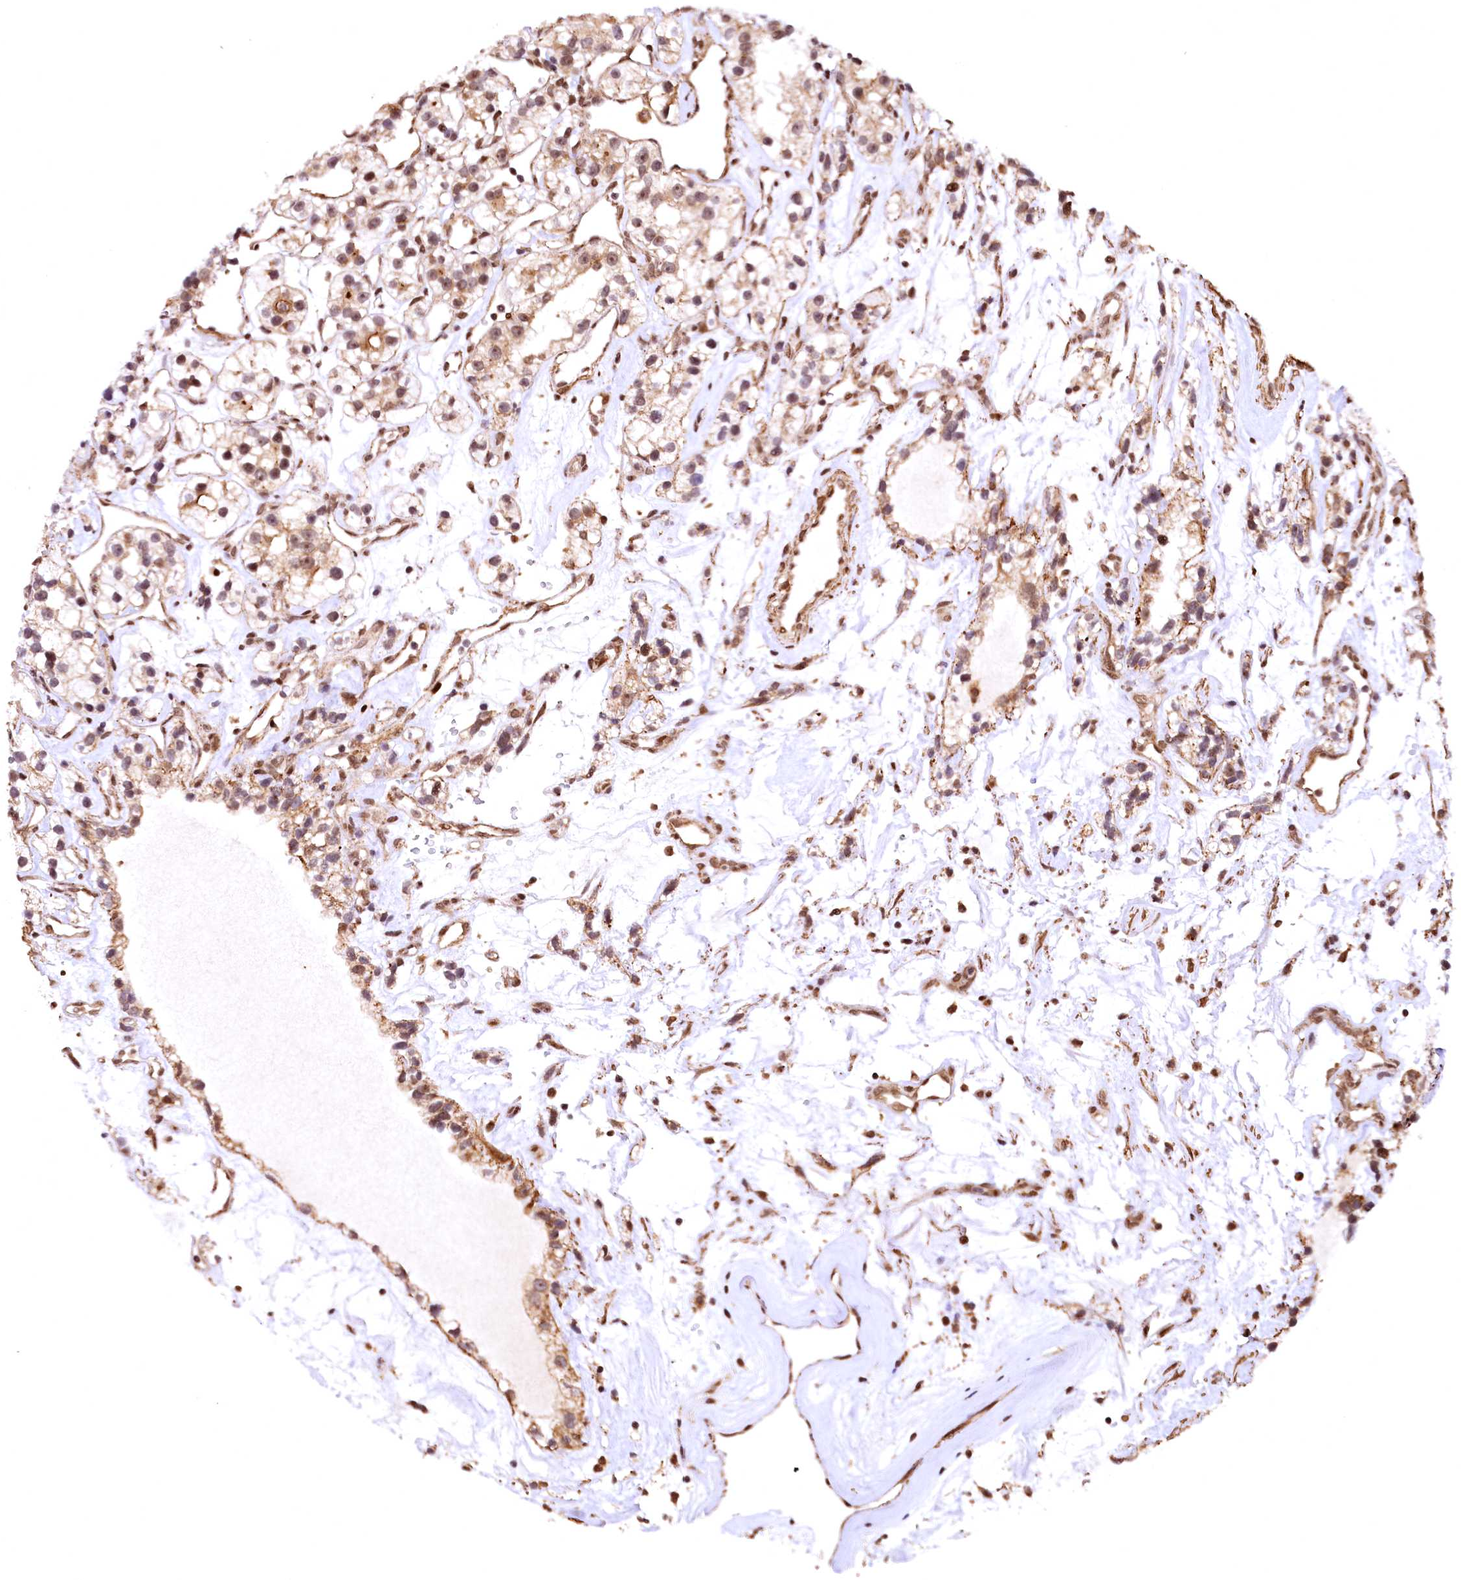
{"staining": {"intensity": "moderate", "quantity": "25%-75%", "location": "cytoplasmic/membranous,nuclear"}, "tissue": "renal cancer", "cell_type": "Tumor cells", "image_type": "cancer", "snomed": [{"axis": "morphology", "description": "Adenocarcinoma, NOS"}, {"axis": "topography", "description": "Kidney"}], "caption": "Renal adenocarcinoma stained for a protein (brown) displays moderate cytoplasmic/membranous and nuclear positive expression in approximately 25%-75% of tumor cells.", "gene": "PDS5B", "patient": {"sex": "female", "age": 57}}